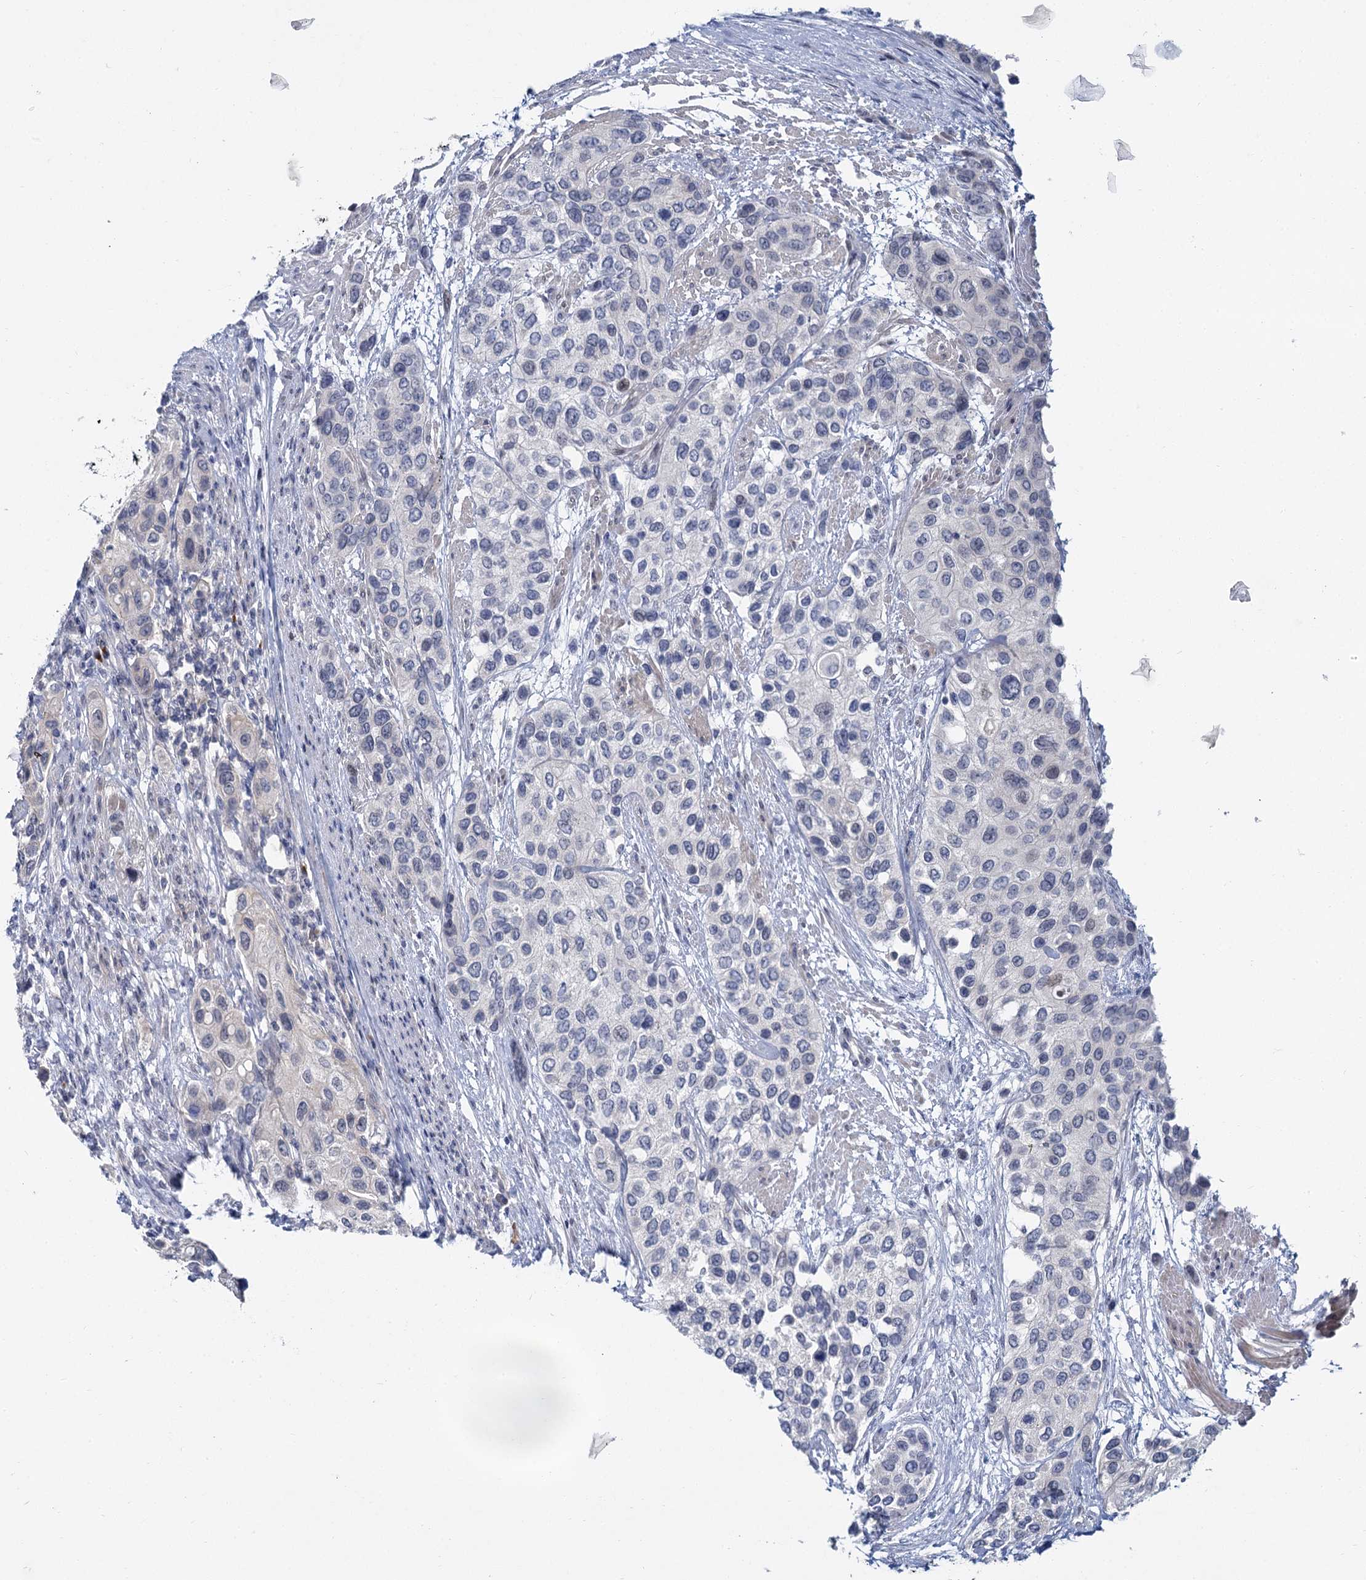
{"staining": {"intensity": "negative", "quantity": "none", "location": "none"}, "tissue": "urothelial cancer", "cell_type": "Tumor cells", "image_type": "cancer", "snomed": [{"axis": "morphology", "description": "Normal tissue, NOS"}, {"axis": "morphology", "description": "Urothelial carcinoma, High grade"}, {"axis": "topography", "description": "Vascular tissue"}, {"axis": "topography", "description": "Urinary bladder"}], "caption": "Urothelial cancer stained for a protein using IHC reveals no expression tumor cells.", "gene": "ACRBP", "patient": {"sex": "female", "age": 56}}